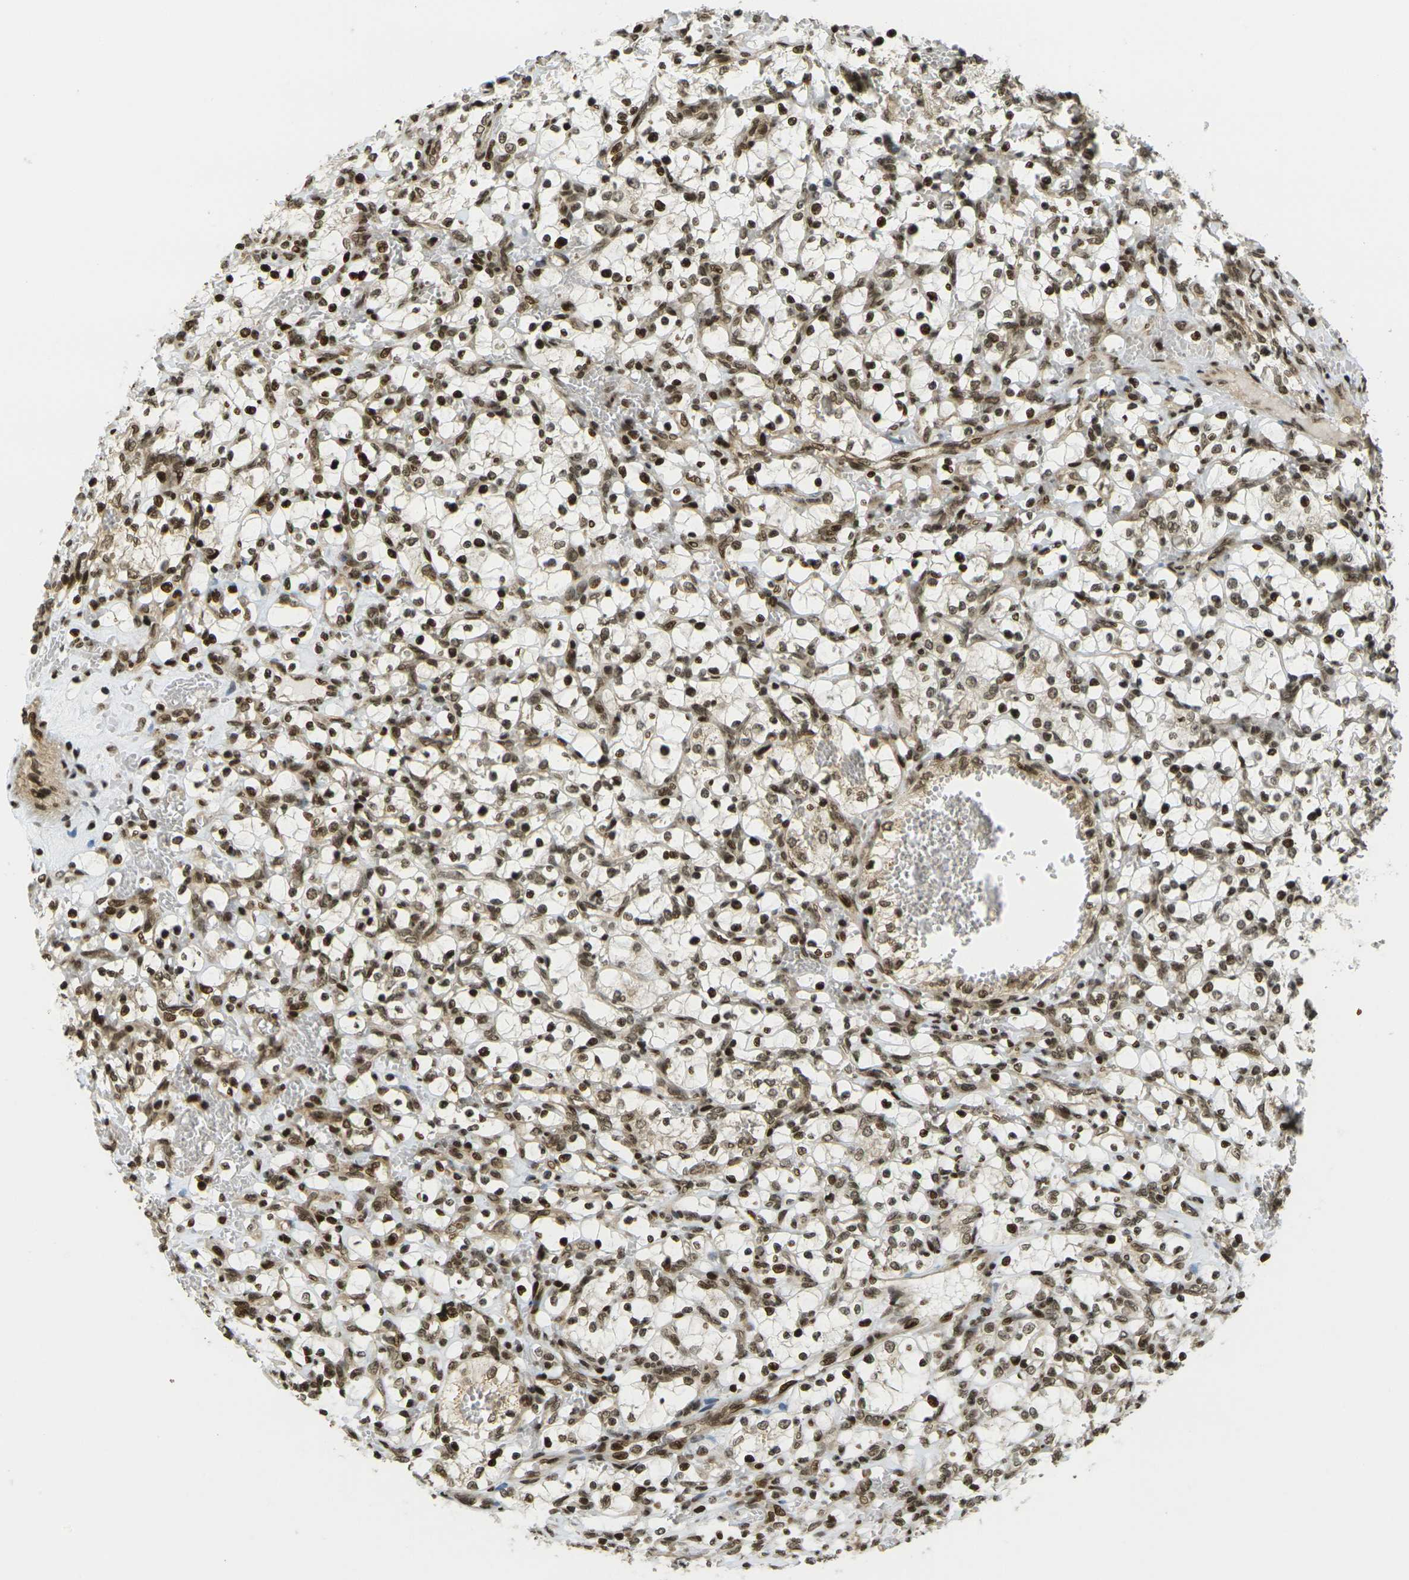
{"staining": {"intensity": "strong", "quantity": ">75%", "location": "nuclear"}, "tissue": "renal cancer", "cell_type": "Tumor cells", "image_type": "cancer", "snomed": [{"axis": "morphology", "description": "Adenocarcinoma, NOS"}, {"axis": "topography", "description": "Kidney"}], "caption": "Immunohistochemical staining of adenocarcinoma (renal) exhibits strong nuclear protein staining in approximately >75% of tumor cells.", "gene": "RUVBL2", "patient": {"sex": "female", "age": 69}}